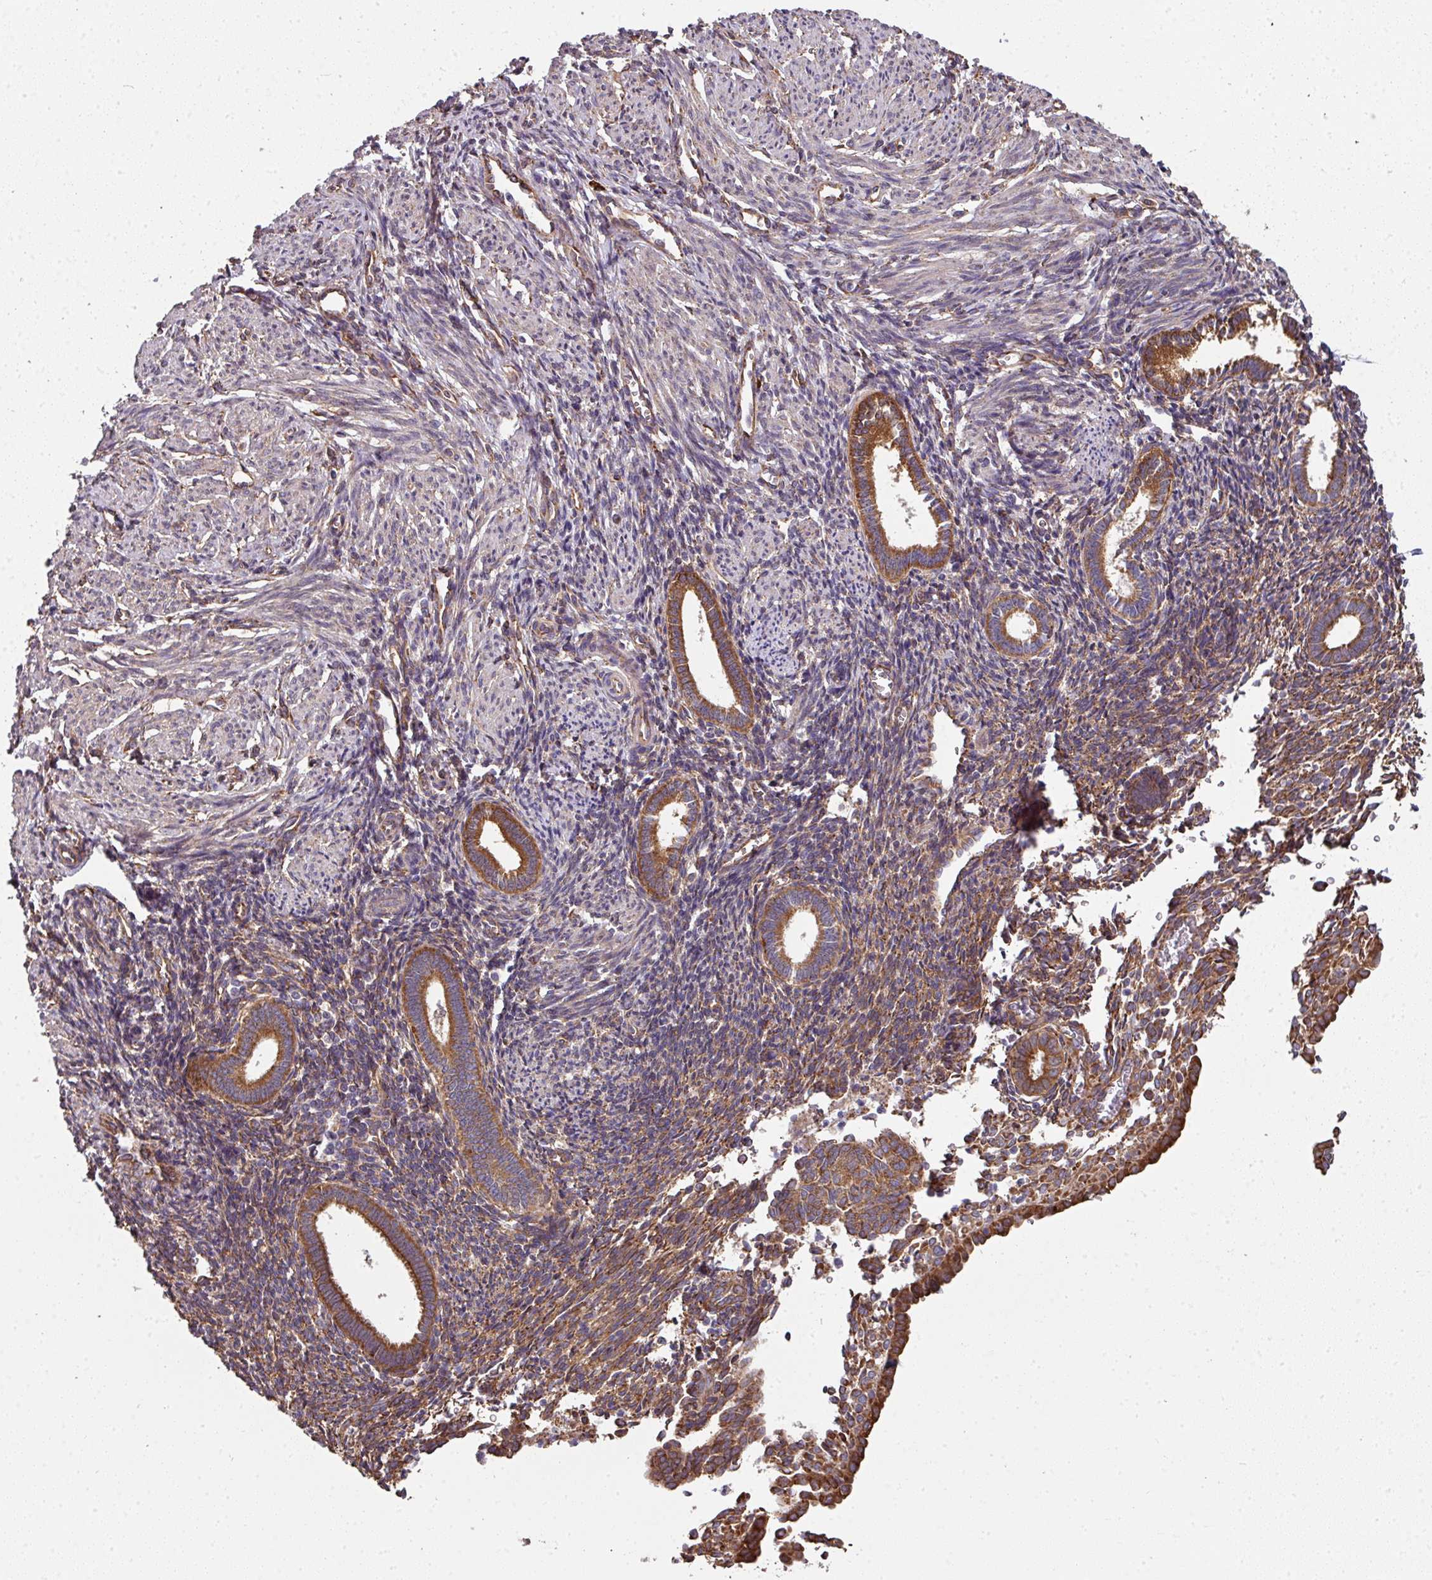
{"staining": {"intensity": "moderate", "quantity": ">75%", "location": "cytoplasmic/membranous"}, "tissue": "endometrium", "cell_type": "Cells in endometrial stroma", "image_type": "normal", "snomed": [{"axis": "morphology", "description": "Normal tissue, NOS"}, {"axis": "topography", "description": "Endometrium"}], "caption": "Protein analysis of benign endometrium exhibits moderate cytoplasmic/membranous staining in about >75% of cells in endometrial stroma. Immunohistochemistry (ihc) stains the protein in brown and the nuclei are stained blue.", "gene": "FAT4", "patient": {"sex": "female", "age": 32}}